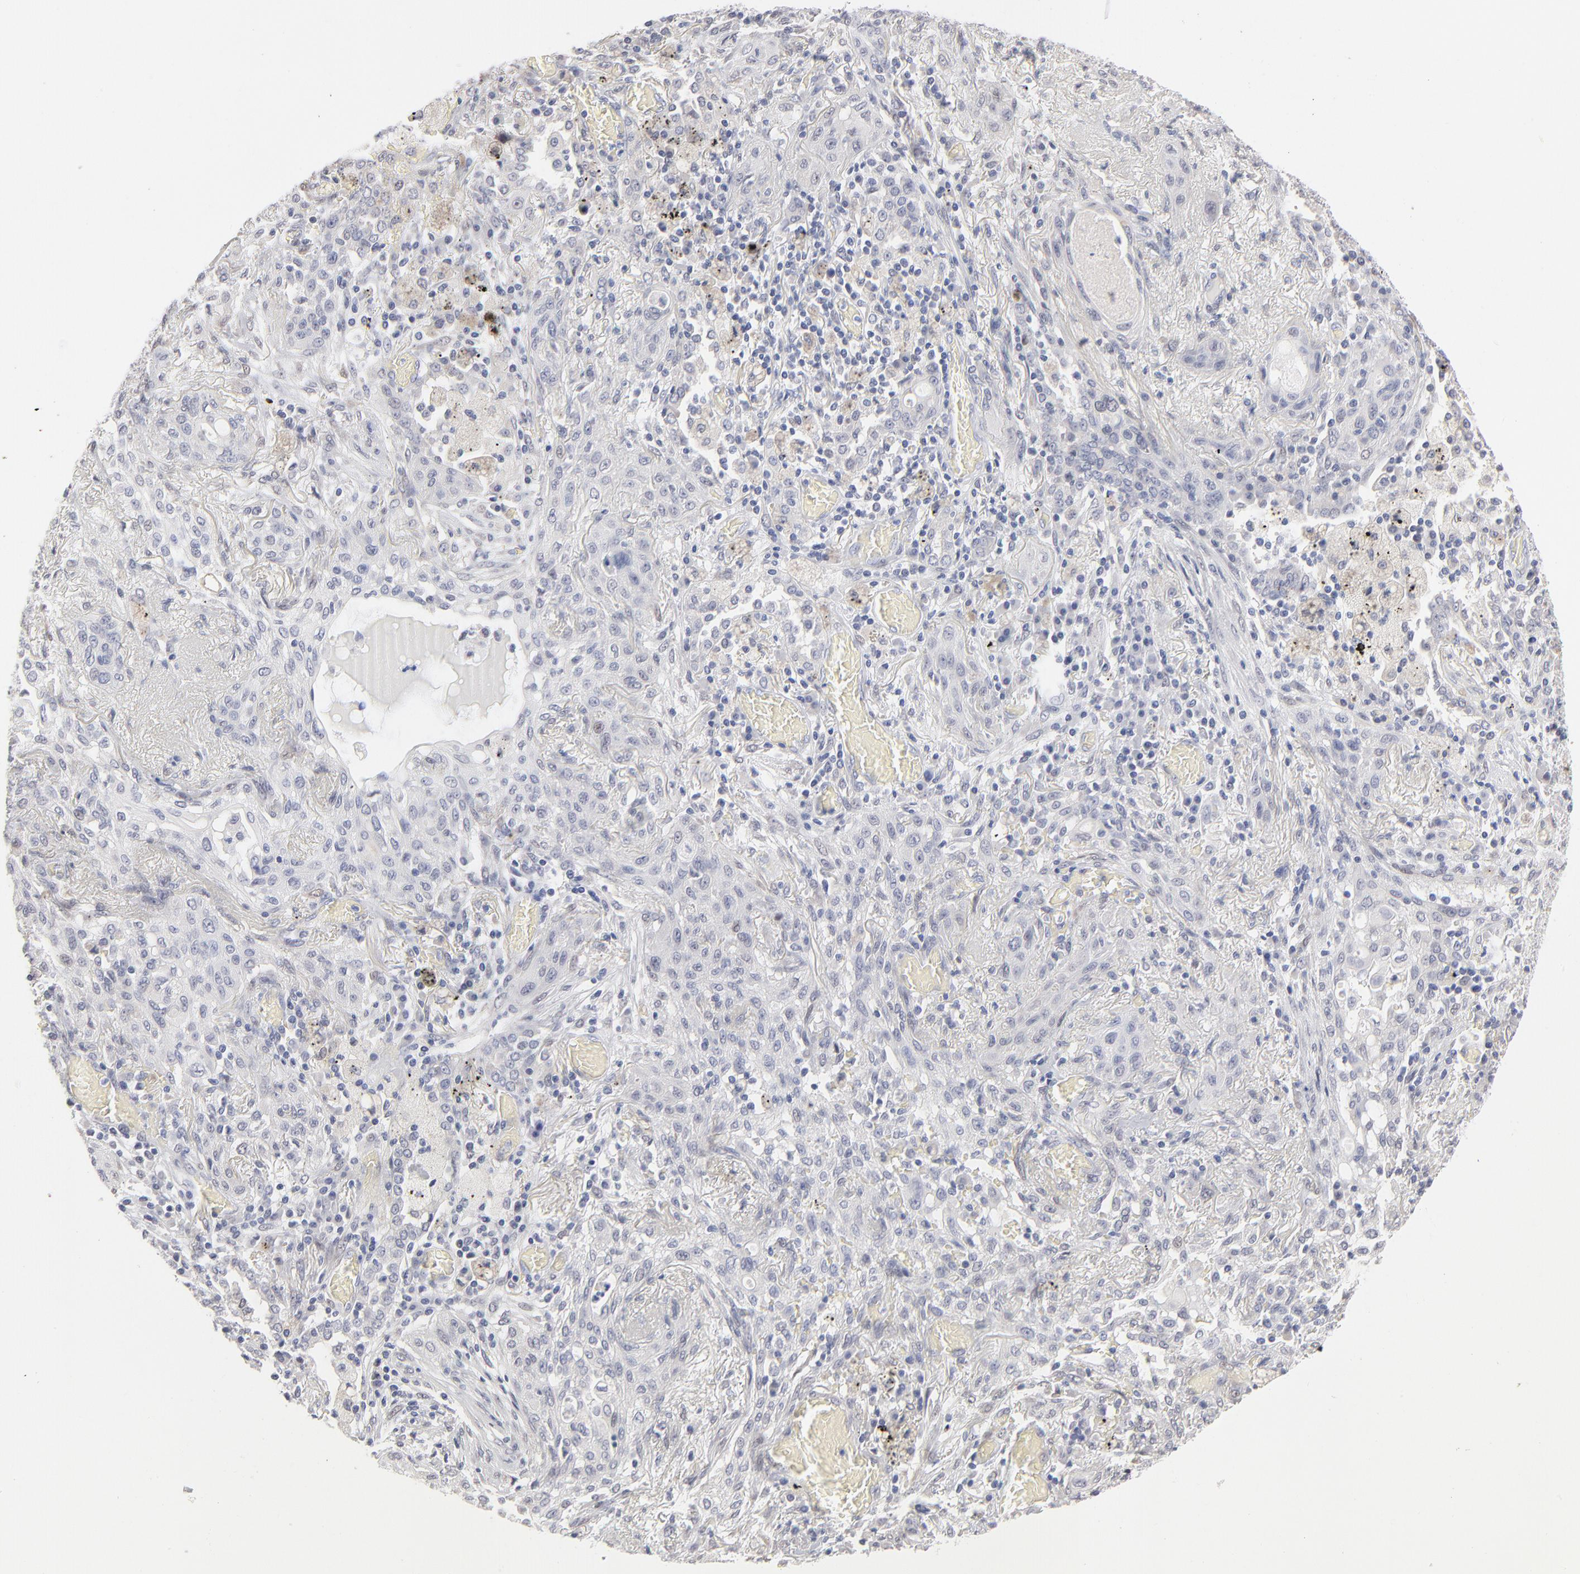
{"staining": {"intensity": "negative", "quantity": "none", "location": "none"}, "tissue": "lung cancer", "cell_type": "Tumor cells", "image_type": "cancer", "snomed": [{"axis": "morphology", "description": "Squamous cell carcinoma, NOS"}, {"axis": "topography", "description": "Lung"}], "caption": "Protein analysis of lung cancer (squamous cell carcinoma) displays no significant expression in tumor cells.", "gene": "RBM3", "patient": {"sex": "female", "age": 47}}